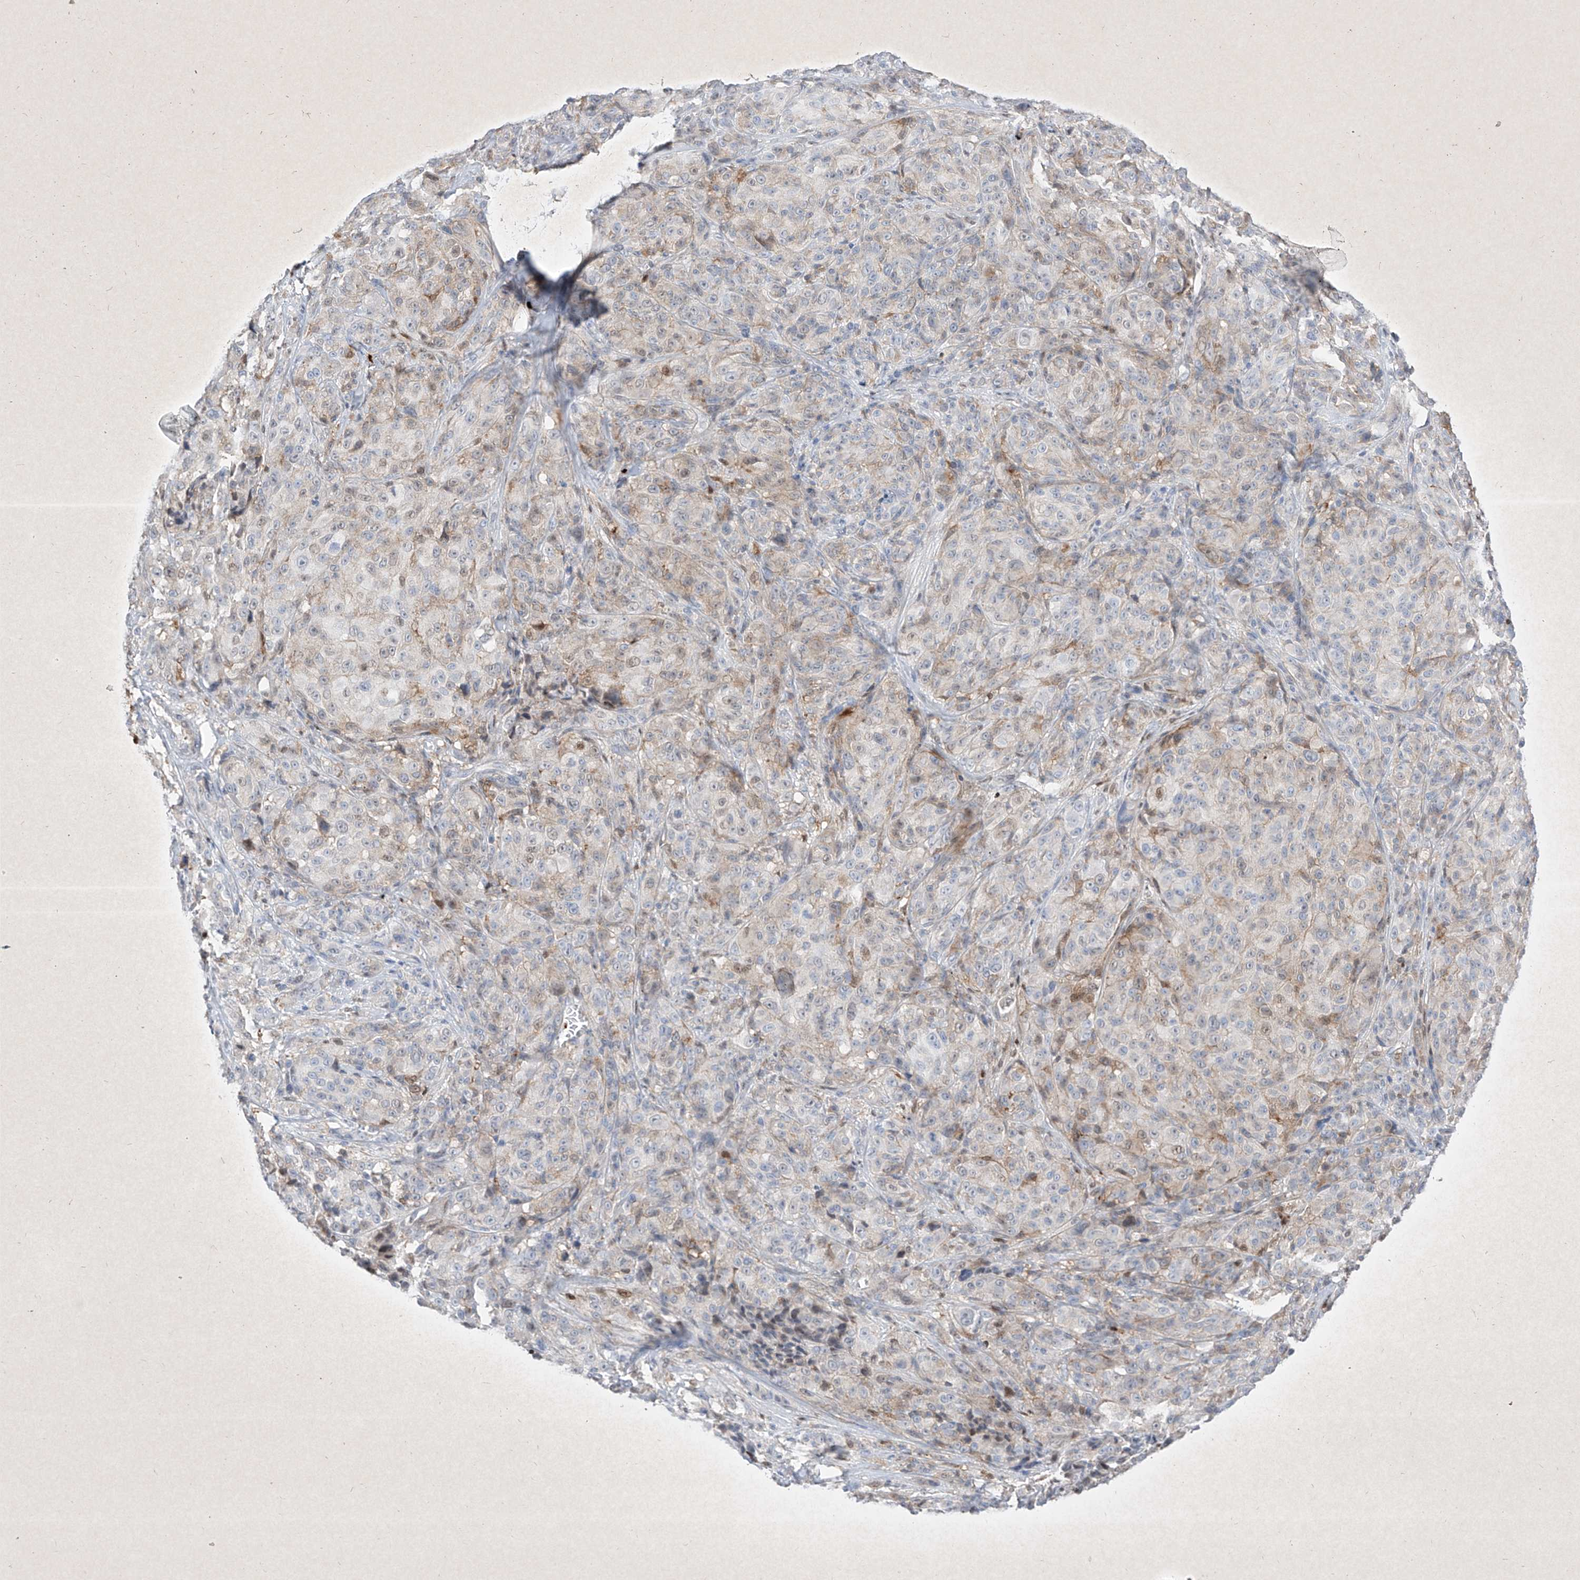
{"staining": {"intensity": "moderate", "quantity": "<25%", "location": "cytoplasmic/membranous,nuclear"}, "tissue": "melanoma", "cell_type": "Tumor cells", "image_type": "cancer", "snomed": [{"axis": "morphology", "description": "Malignant melanoma, NOS"}, {"axis": "topography", "description": "Skin"}], "caption": "IHC image of neoplastic tissue: malignant melanoma stained using immunohistochemistry demonstrates low levels of moderate protein expression localized specifically in the cytoplasmic/membranous and nuclear of tumor cells, appearing as a cytoplasmic/membranous and nuclear brown color.", "gene": "PSMB10", "patient": {"sex": "male", "age": 73}}